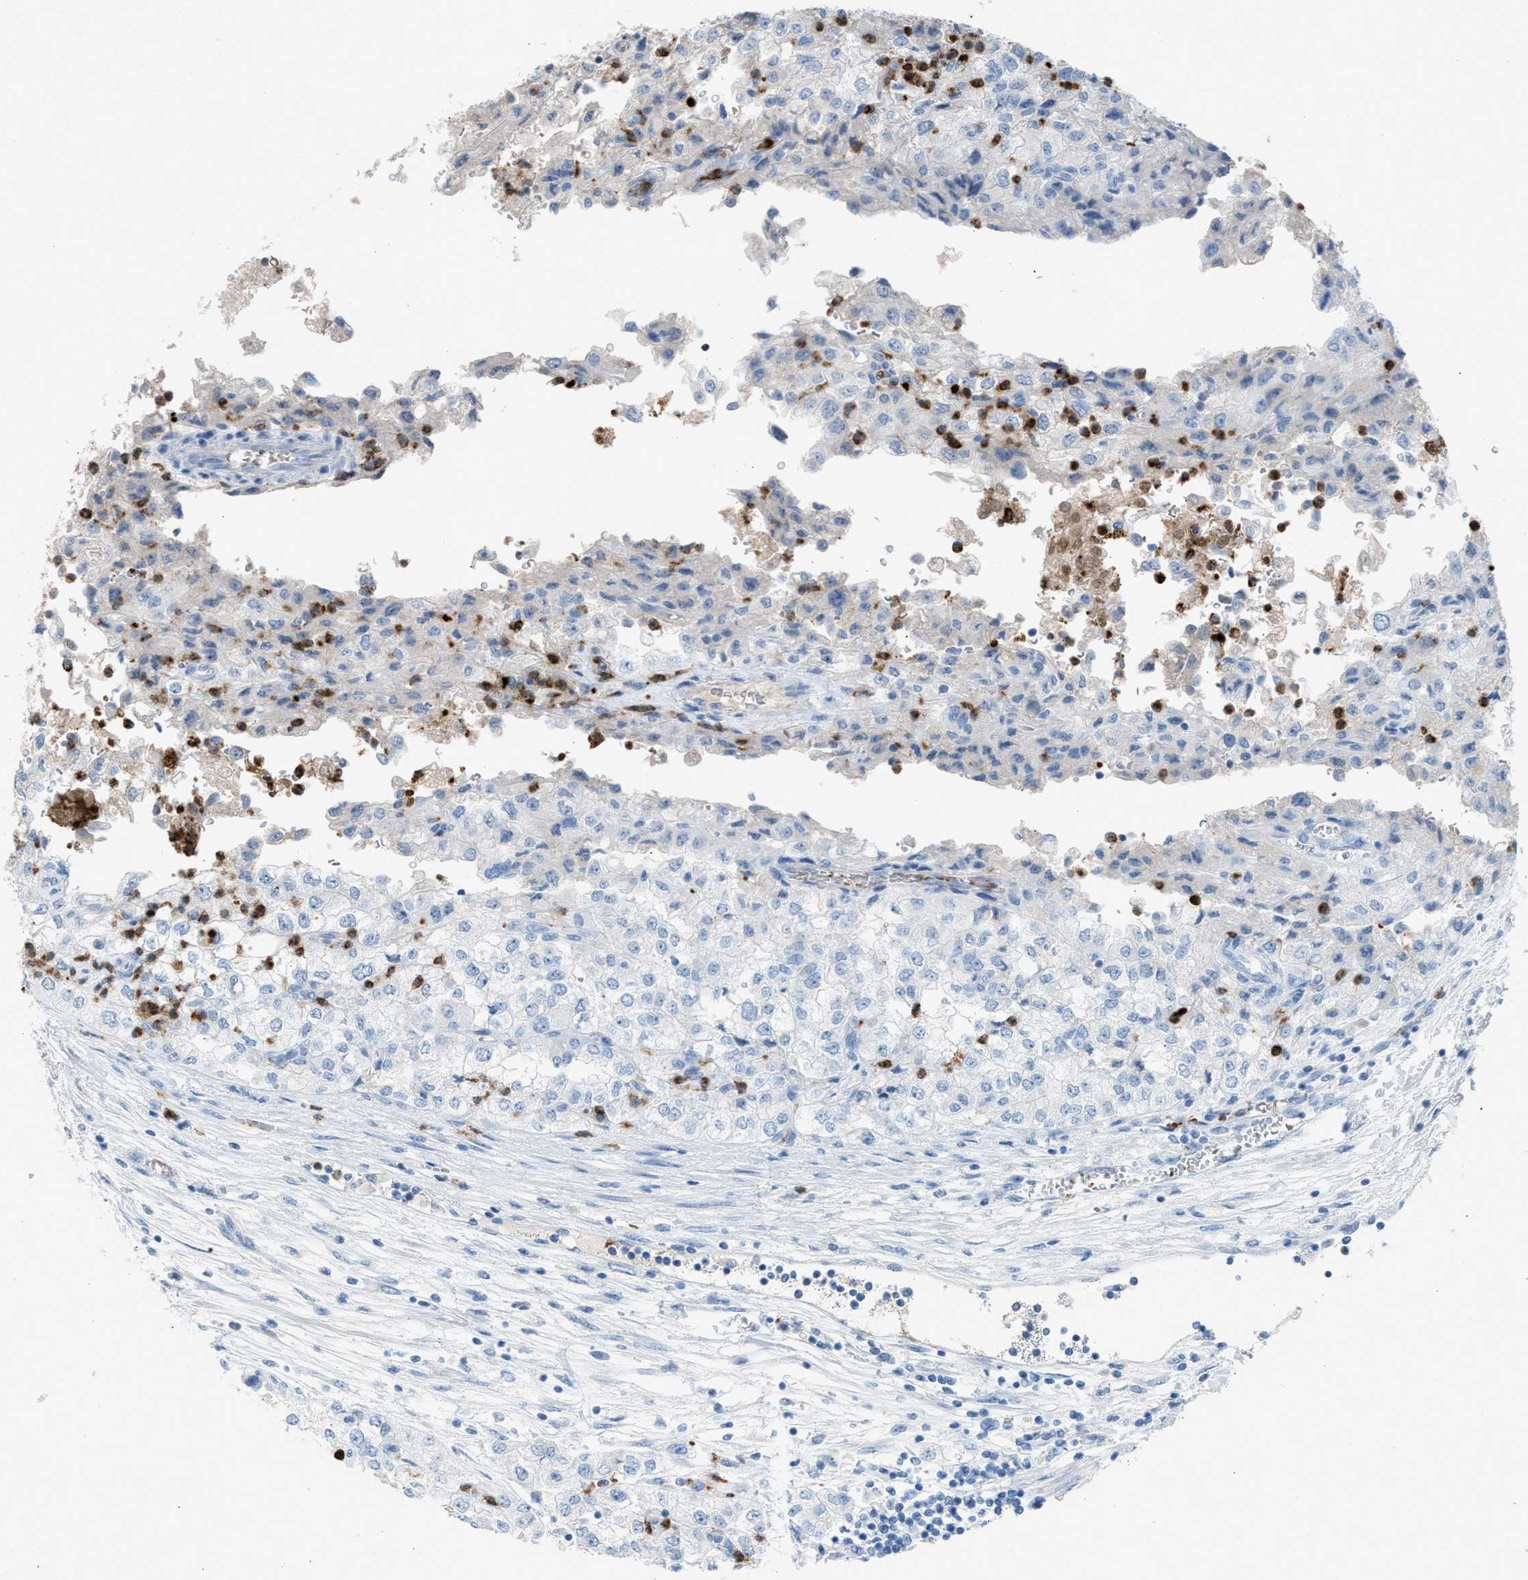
{"staining": {"intensity": "negative", "quantity": "none", "location": "none"}, "tissue": "renal cancer", "cell_type": "Tumor cells", "image_type": "cancer", "snomed": [{"axis": "morphology", "description": "Adenocarcinoma, NOS"}, {"axis": "topography", "description": "Kidney"}], "caption": "Tumor cells show no significant protein staining in renal cancer.", "gene": "CFAP77", "patient": {"sex": "female", "age": 54}}